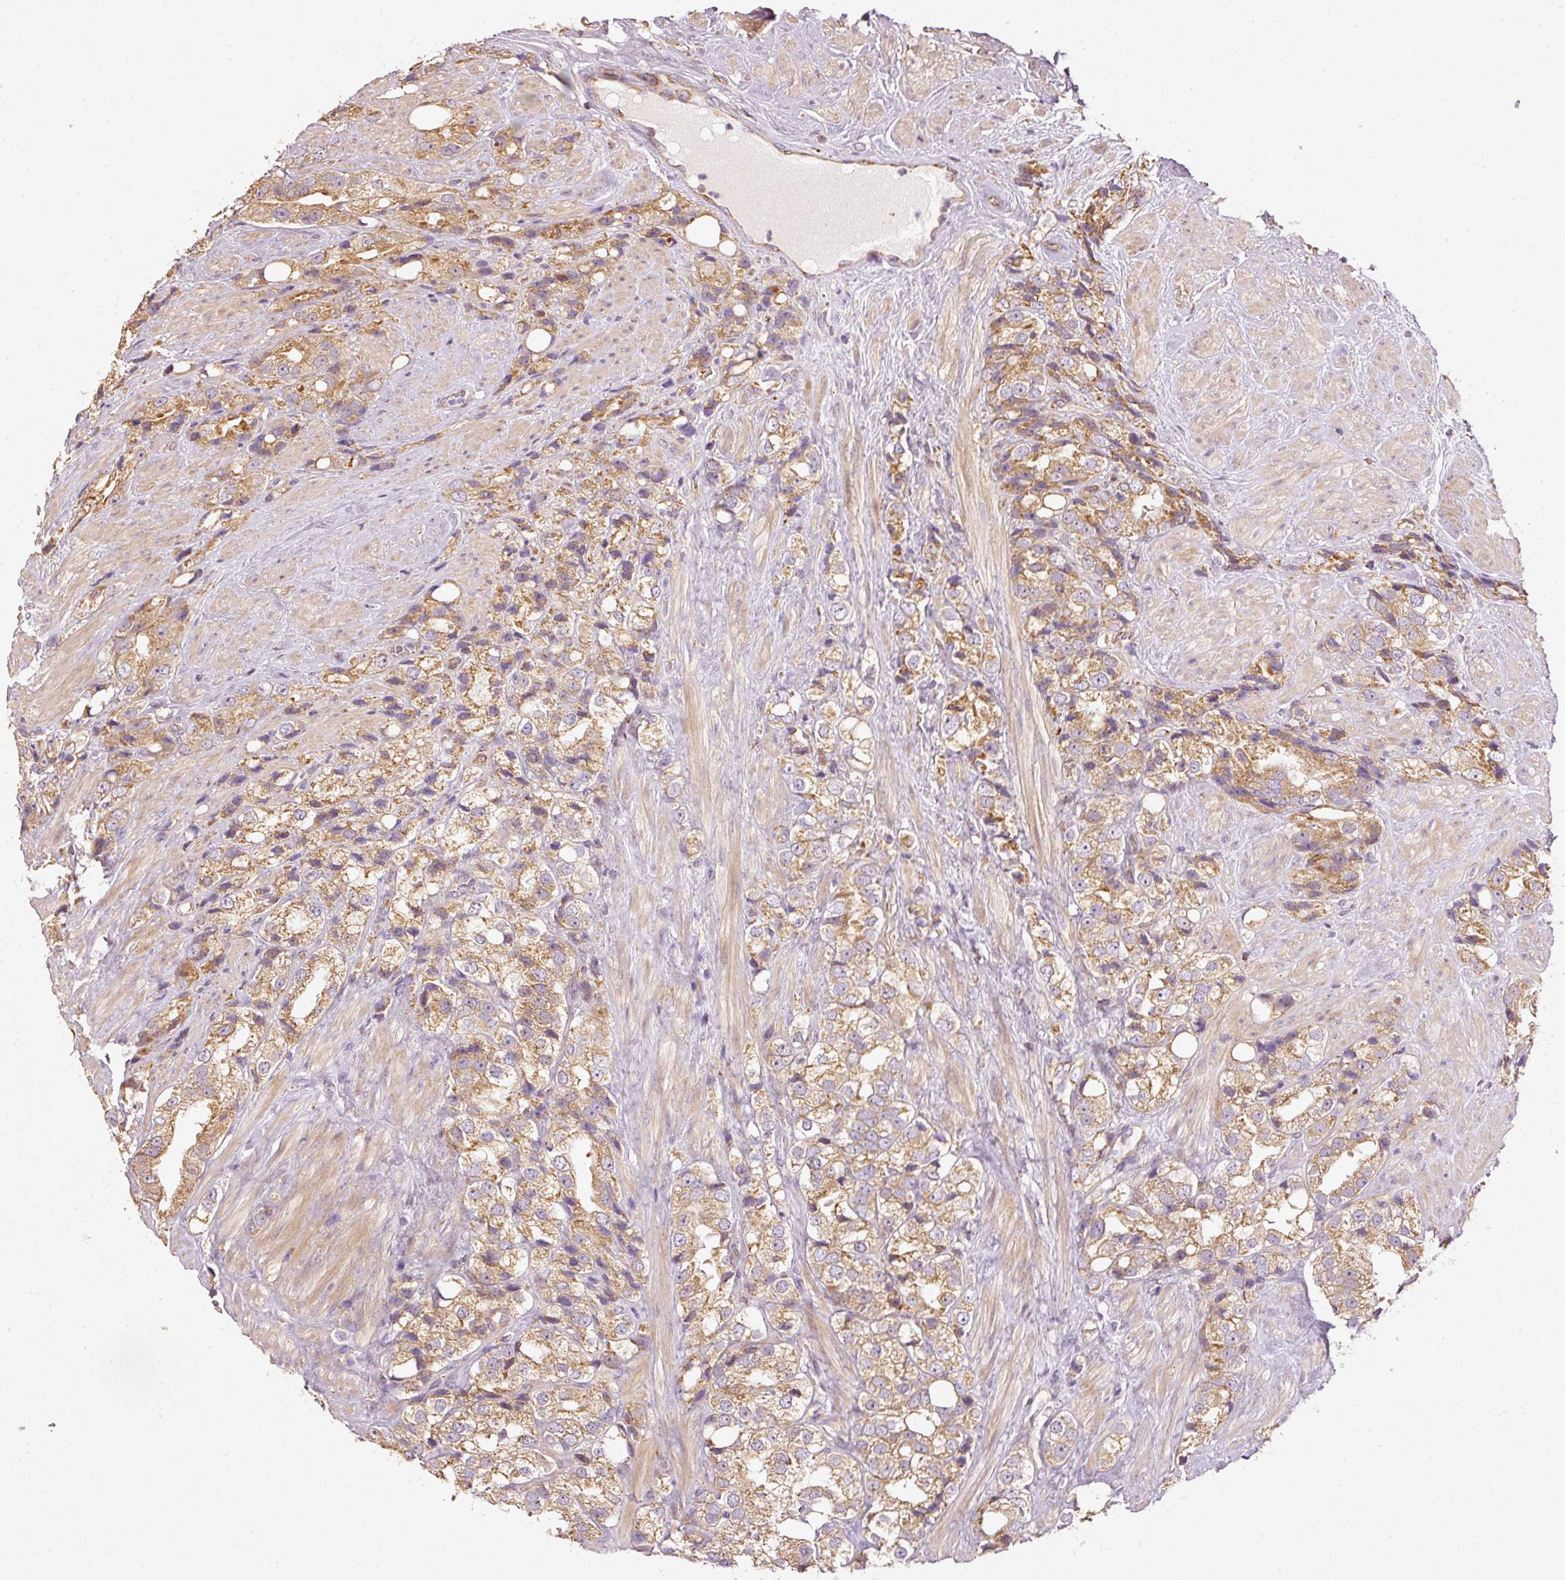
{"staining": {"intensity": "moderate", "quantity": ">75%", "location": "cytoplasmic/membranous"}, "tissue": "prostate cancer", "cell_type": "Tumor cells", "image_type": "cancer", "snomed": [{"axis": "morphology", "description": "Adenocarcinoma, NOS"}, {"axis": "topography", "description": "Prostate"}], "caption": "An immunohistochemistry (IHC) photomicrograph of neoplastic tissue is shown. Protein staining in brown highlights moderate cytoplasmic/membranous positivity in prostate cancer (adenocarcinoma) within tumor cells.", "gene": "MTHFD1L", "patient": {"sex": "male", "age": 79}}